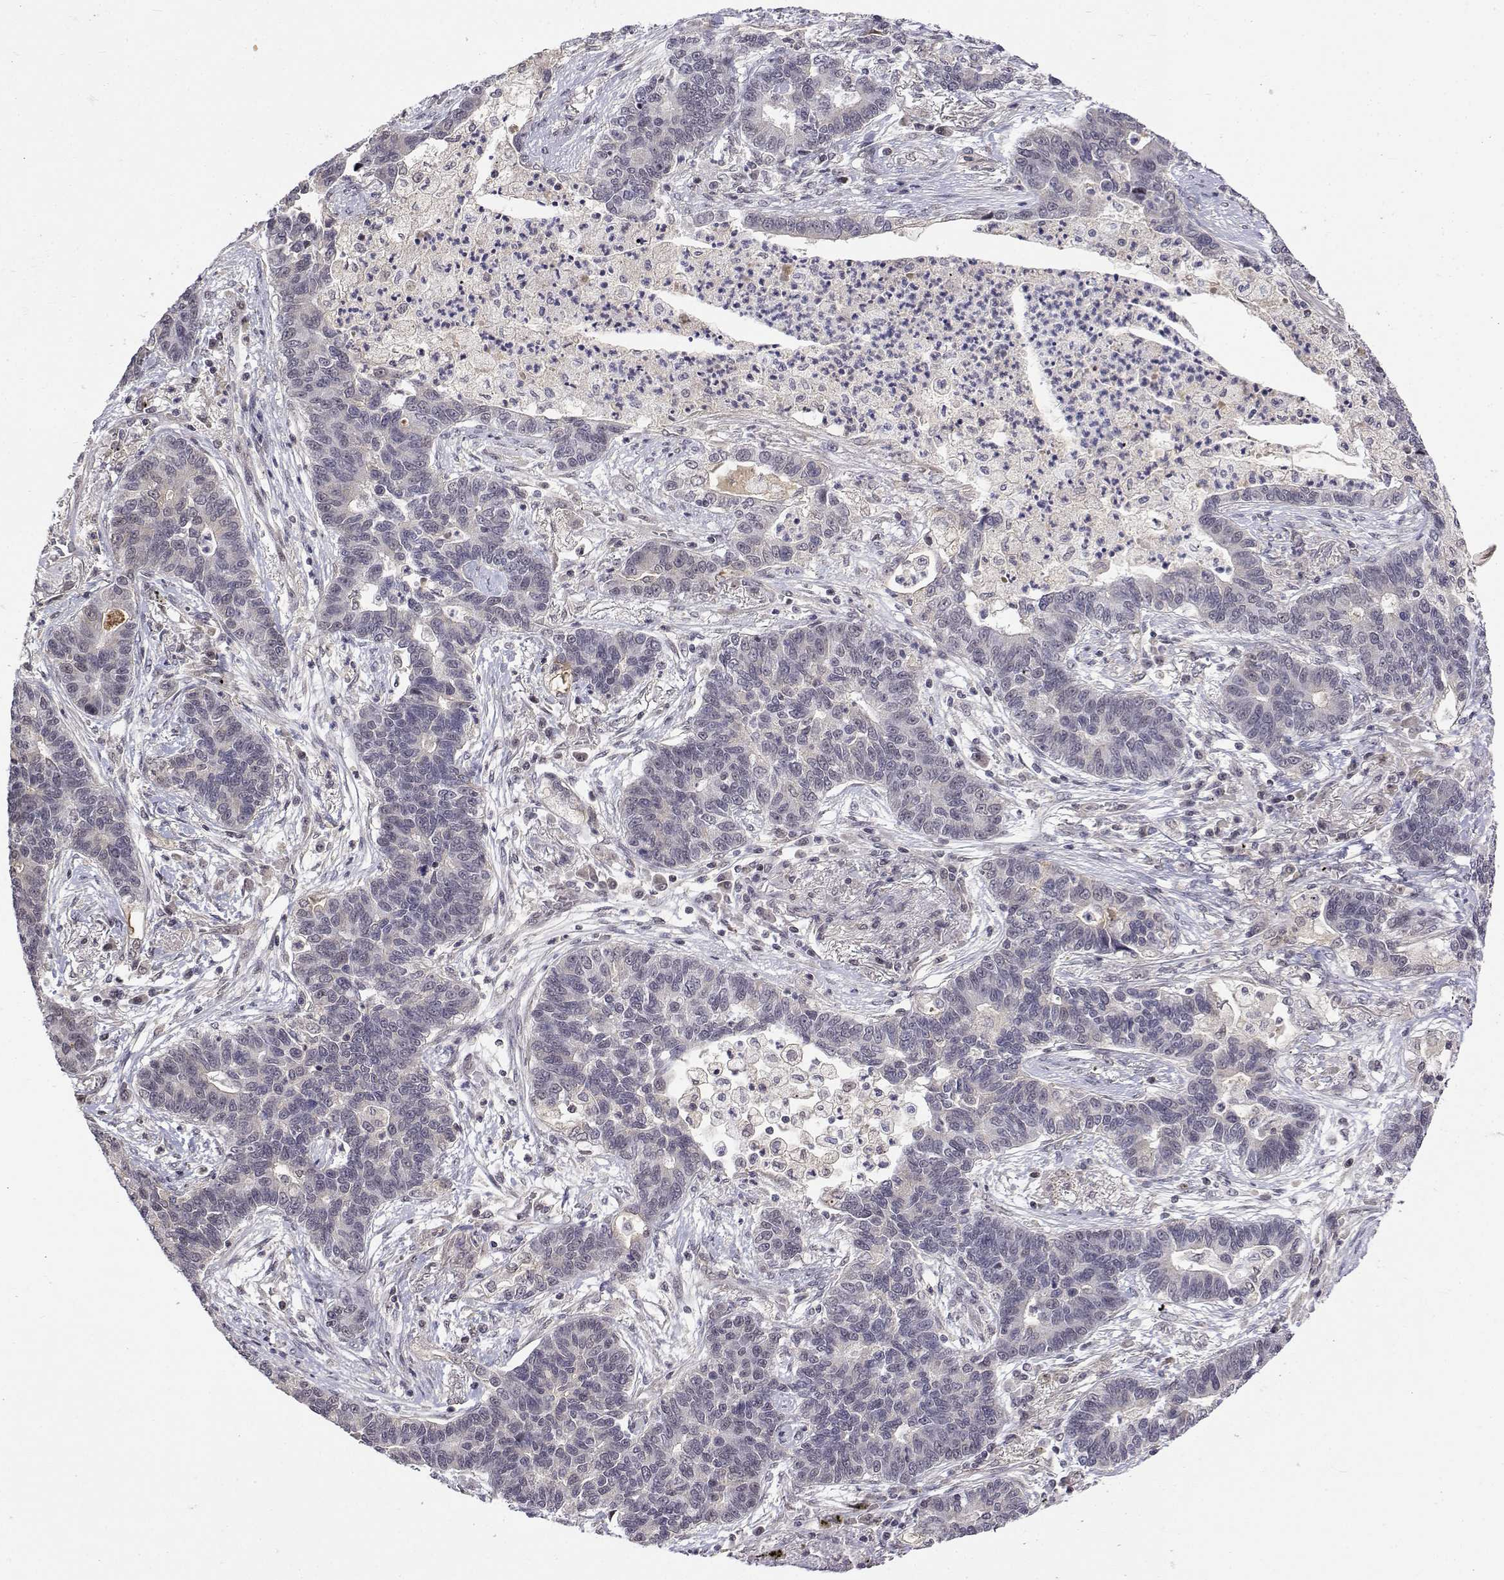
{"staining": {"intensity": "negative", "quantity": "none", "location": "none"}, "tissue": "lung cancer", "cell_type": "Tumor cells", "image_type": "cancer", "snomed": [{"axis": "morphology", "description": "Adenocarcinoma, NOS"}, {"axis": "topography", "description": "Lung"}], "caption": "Tumor cells show no significant protein positivity in adenocarcinoma (lung).", "gene": "ITGA7", "patient": {"sex": "female", "age": 57}}